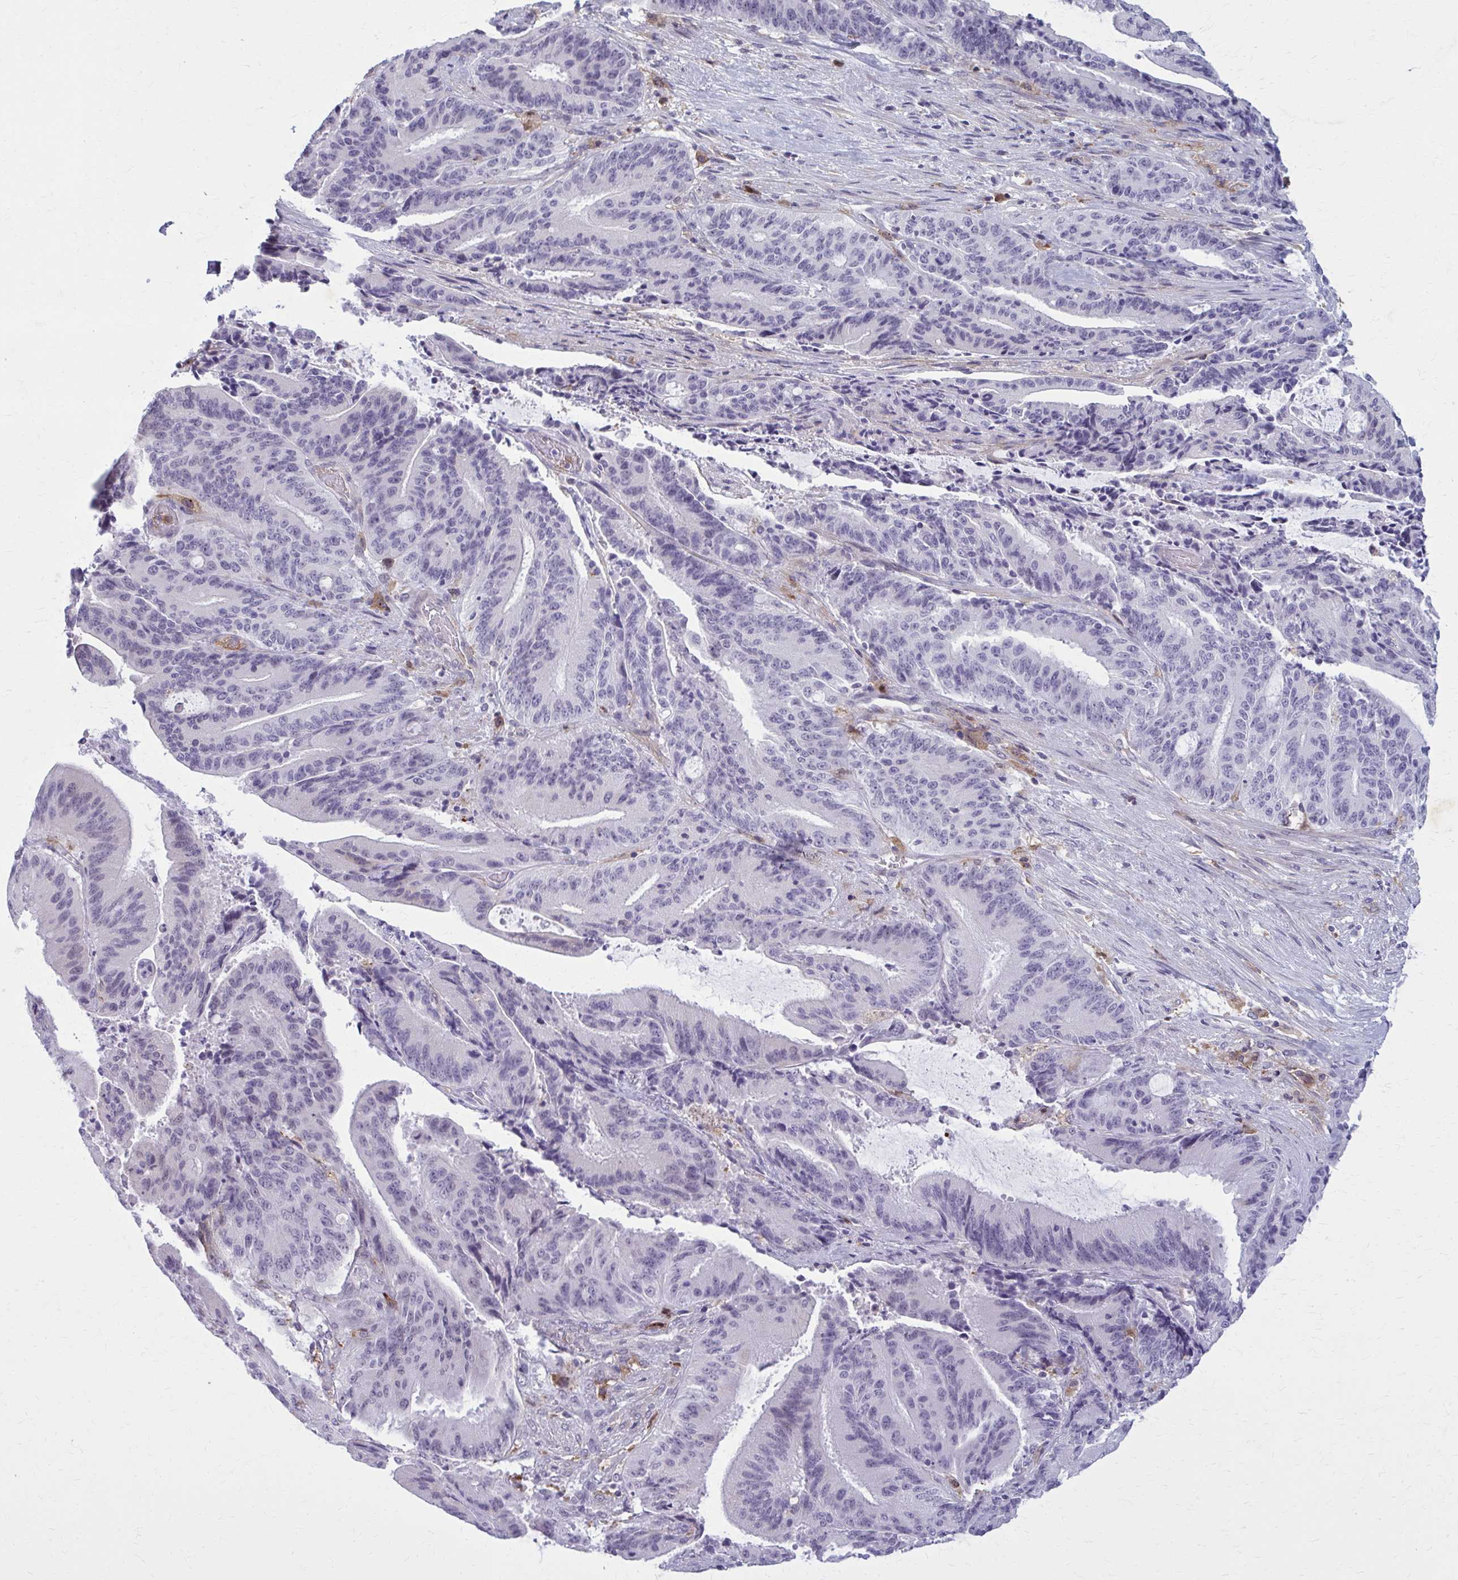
{"staining": {"intensity": "negative", "quantity": "none", "location": "none"}, "tissue": "liver cancer", "cell_type": "Tumor cells", "image_type": "cancer", "snomed": [{"axis": "morphology", "description": "Normal tissue, NOS"}, {"axis": "morphology", "description": "Cholangiocarcinoma"}, {"axis": "topography", "description": "Liver"}, {"axis": "topography", "description": "Peripheral nerve tissue"}], "caption": "DAB immunohistochemical staining of human liver cancer demonstrates no significant positivity in tumor cells.", "gene": "CARD9", "patient": {"sex": "female", "age": 73}}